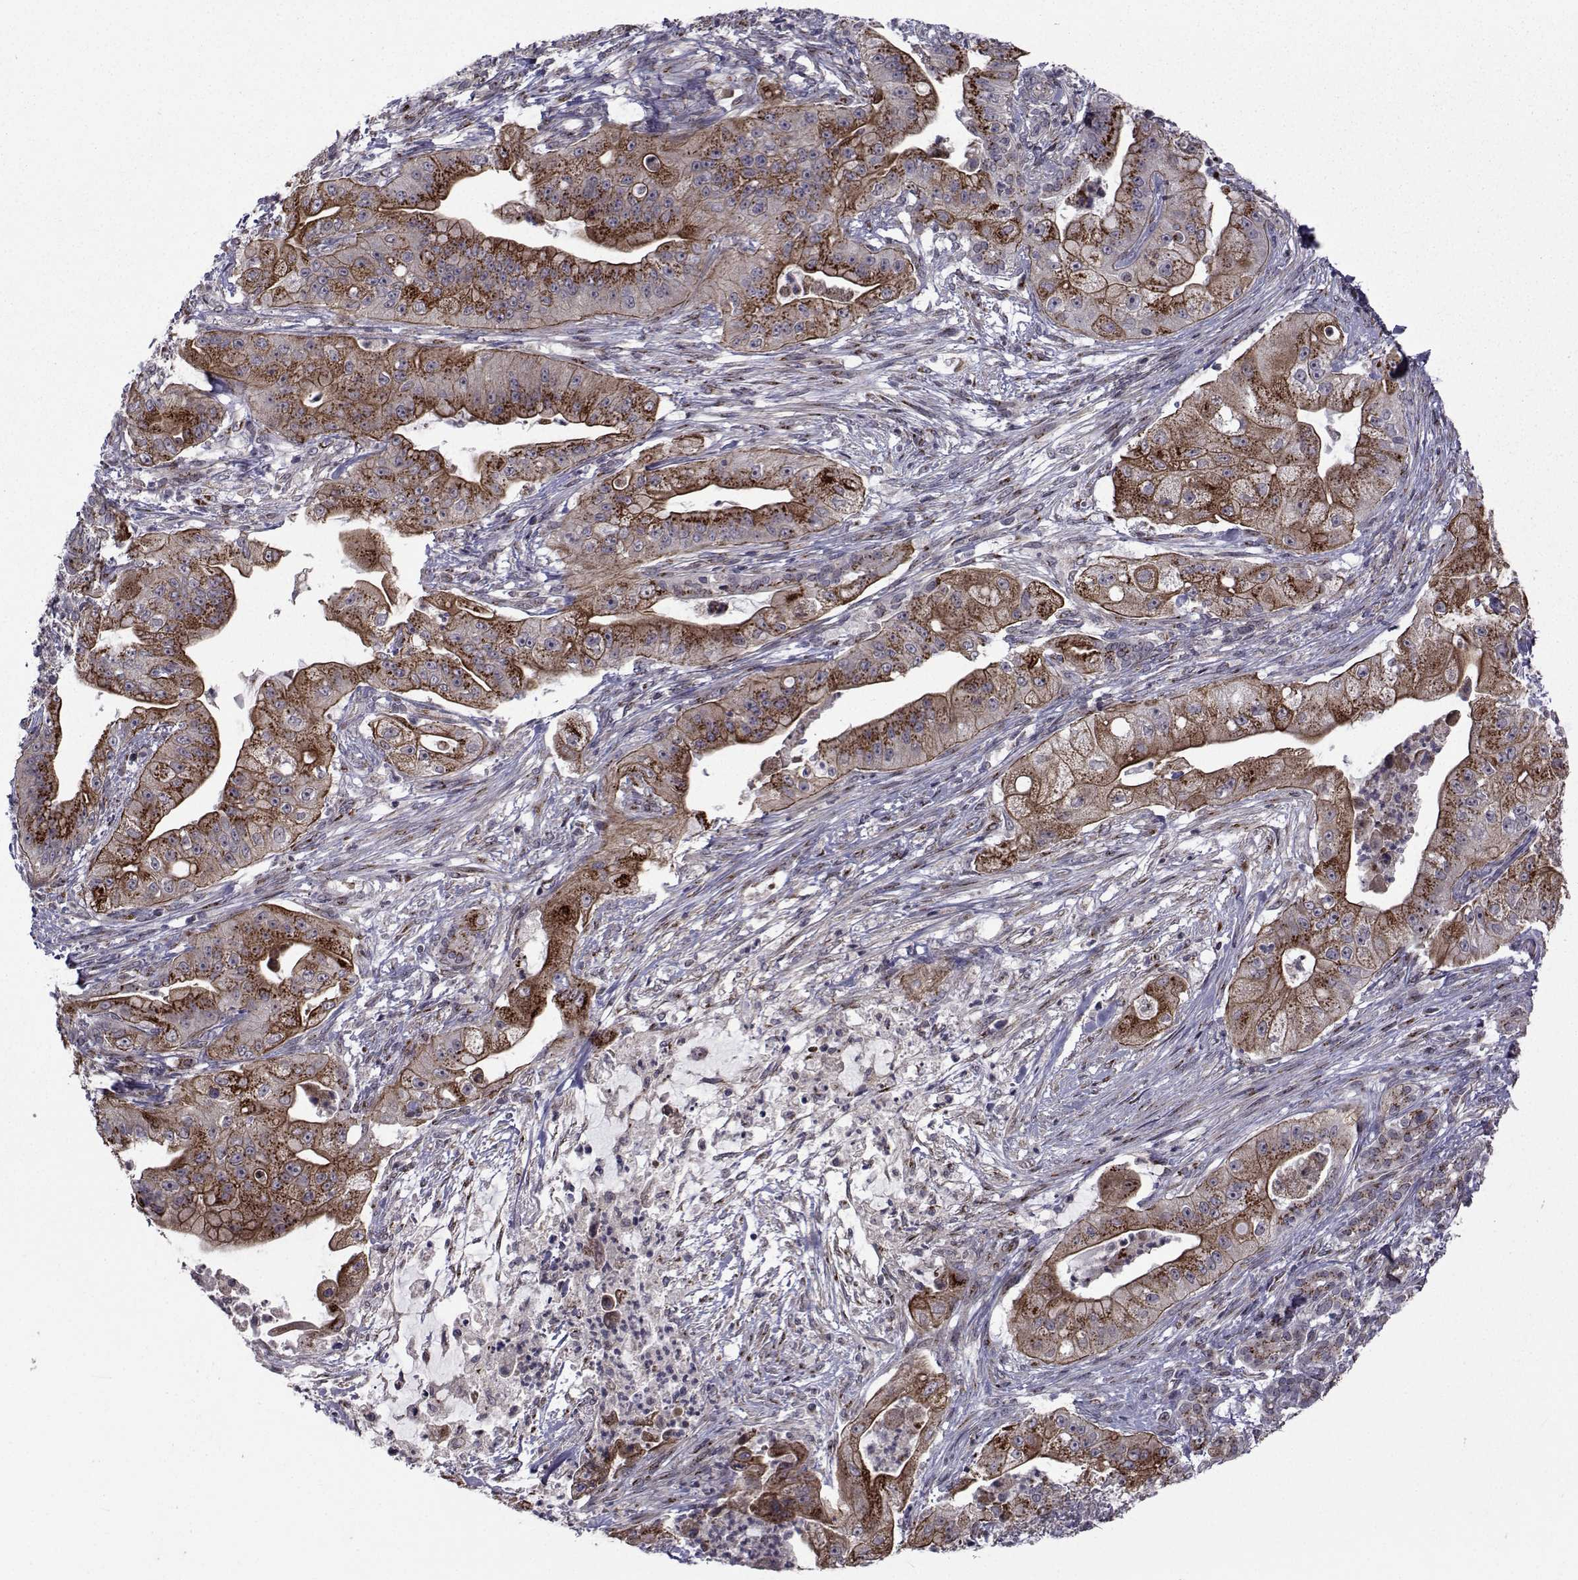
{"staining": {"intensity": "moderate", "quantity": "25%-75%", "location": "cytoplasmic/membranous"}, "tissue": "pancreatic cancer", "cell_type": "Tumor cells", "image_type": "cancer", "snomed": [{"axis": "morphology", "description": "Normal tissue, NOS"}, {"axis": "morphology", "description": "Inflammation, NOS"}, {"axis": "morphology", "description": "Adenocarcinoma, NOS"}, {"axis": "topography", "description": "Pancreas"}], "caption": "Immunohistochemistry (IHC) photomicrograph of human pancreatic cancer (adenocarcinoma) stained for a protein (brown), which demonstrates medium levels of moderate cytoplasmic/membranous staining in approximately 25%-75% of tumor cells.", "gene": "ATP6V1C2", "patient": {"sex": "male", "age": 57}}